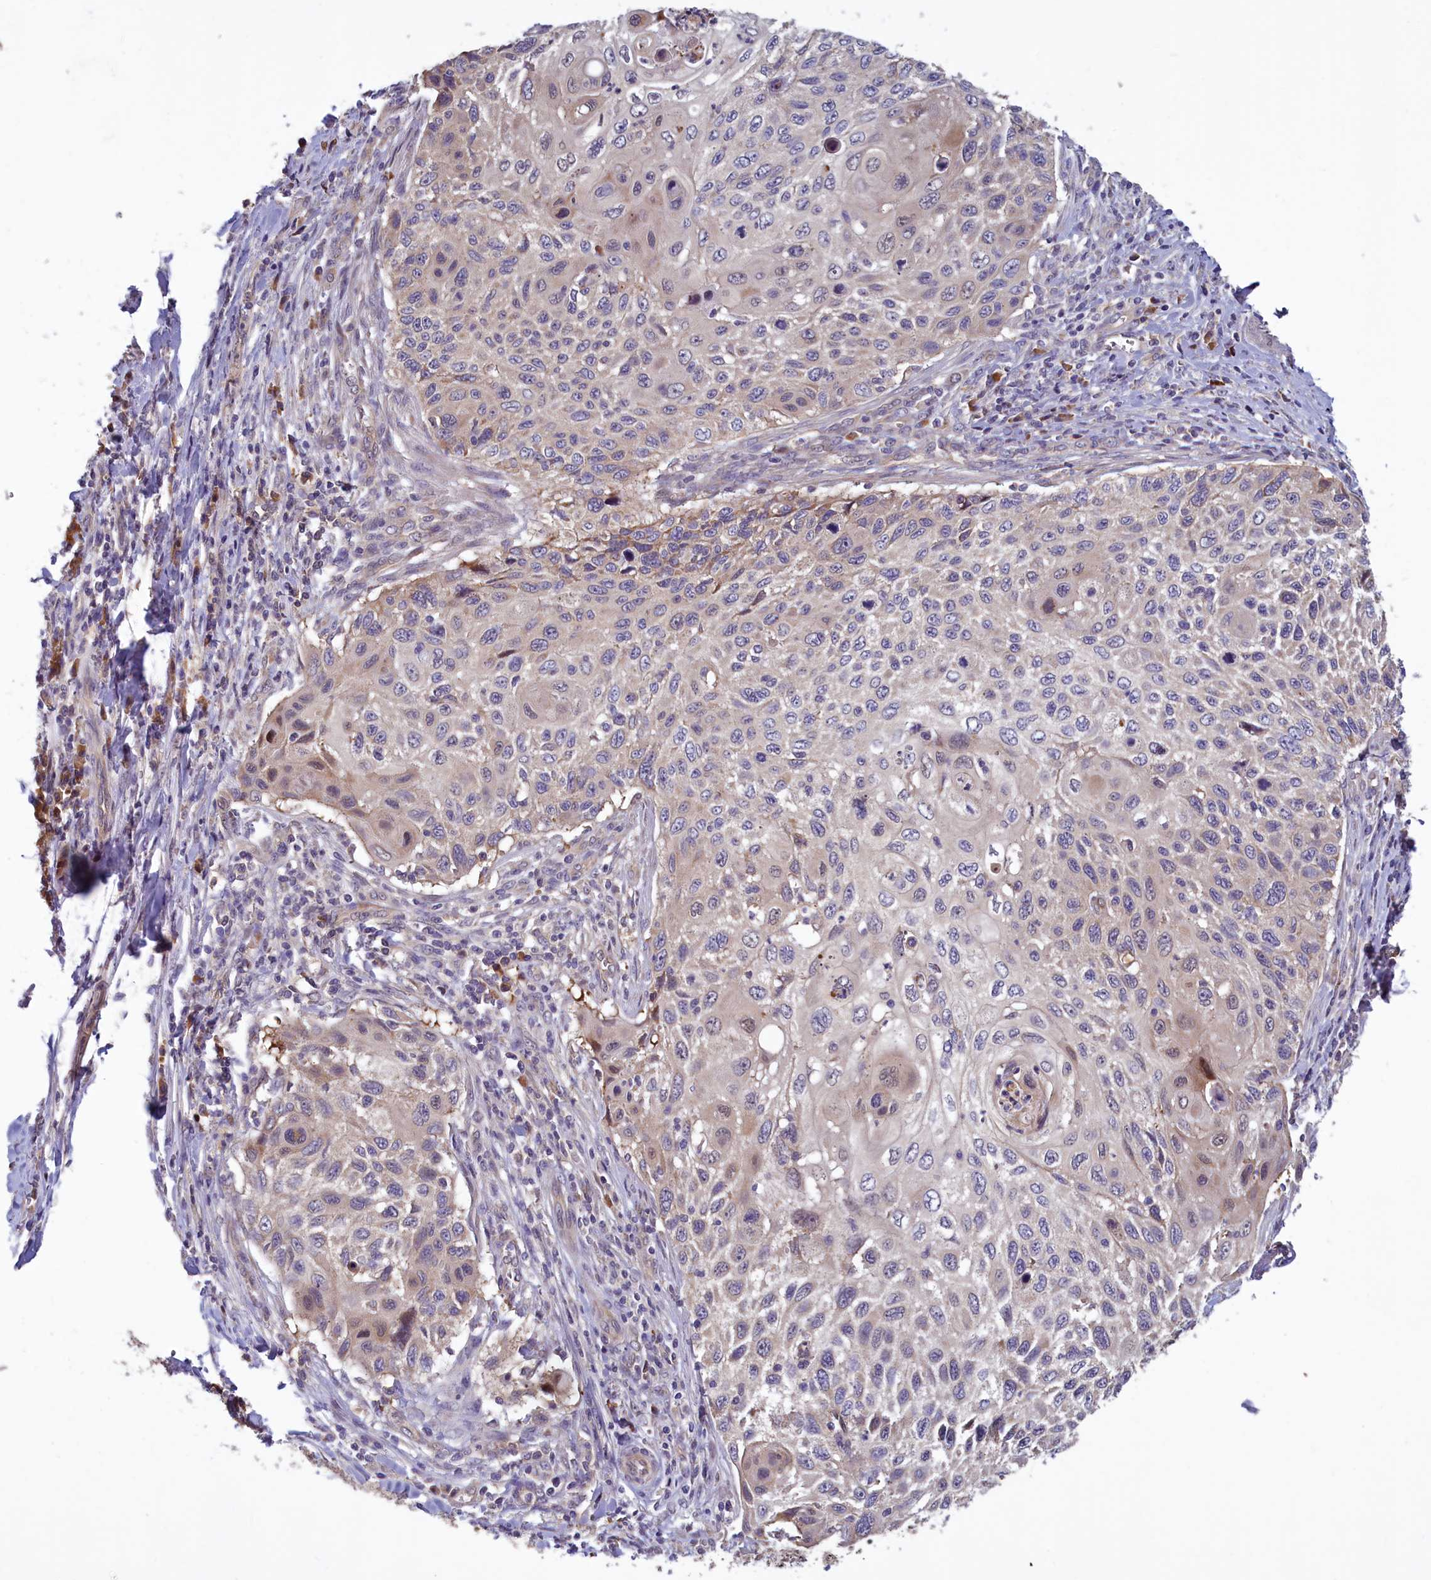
{"staining": {"intensity": "weak", "quantity": "<25%", "location": "cytoplasmic/membranous"}, "tissue": "cervical cancer", "cell_type": "Tumor cells", "image_type": "cancer", "snomed": [{"axis": "morphology", "description": "Squamous cell carcinoma, NOS"}, {"axis": "topography", "description": "Cervix"}], "caption": "Immunohistochemical staining of cervical cancer (squamous cell carcinoma) displays no significant expression in tumor cells.", "gene": "CCDC15", "patient": {"sex": "female", "age": 70}}